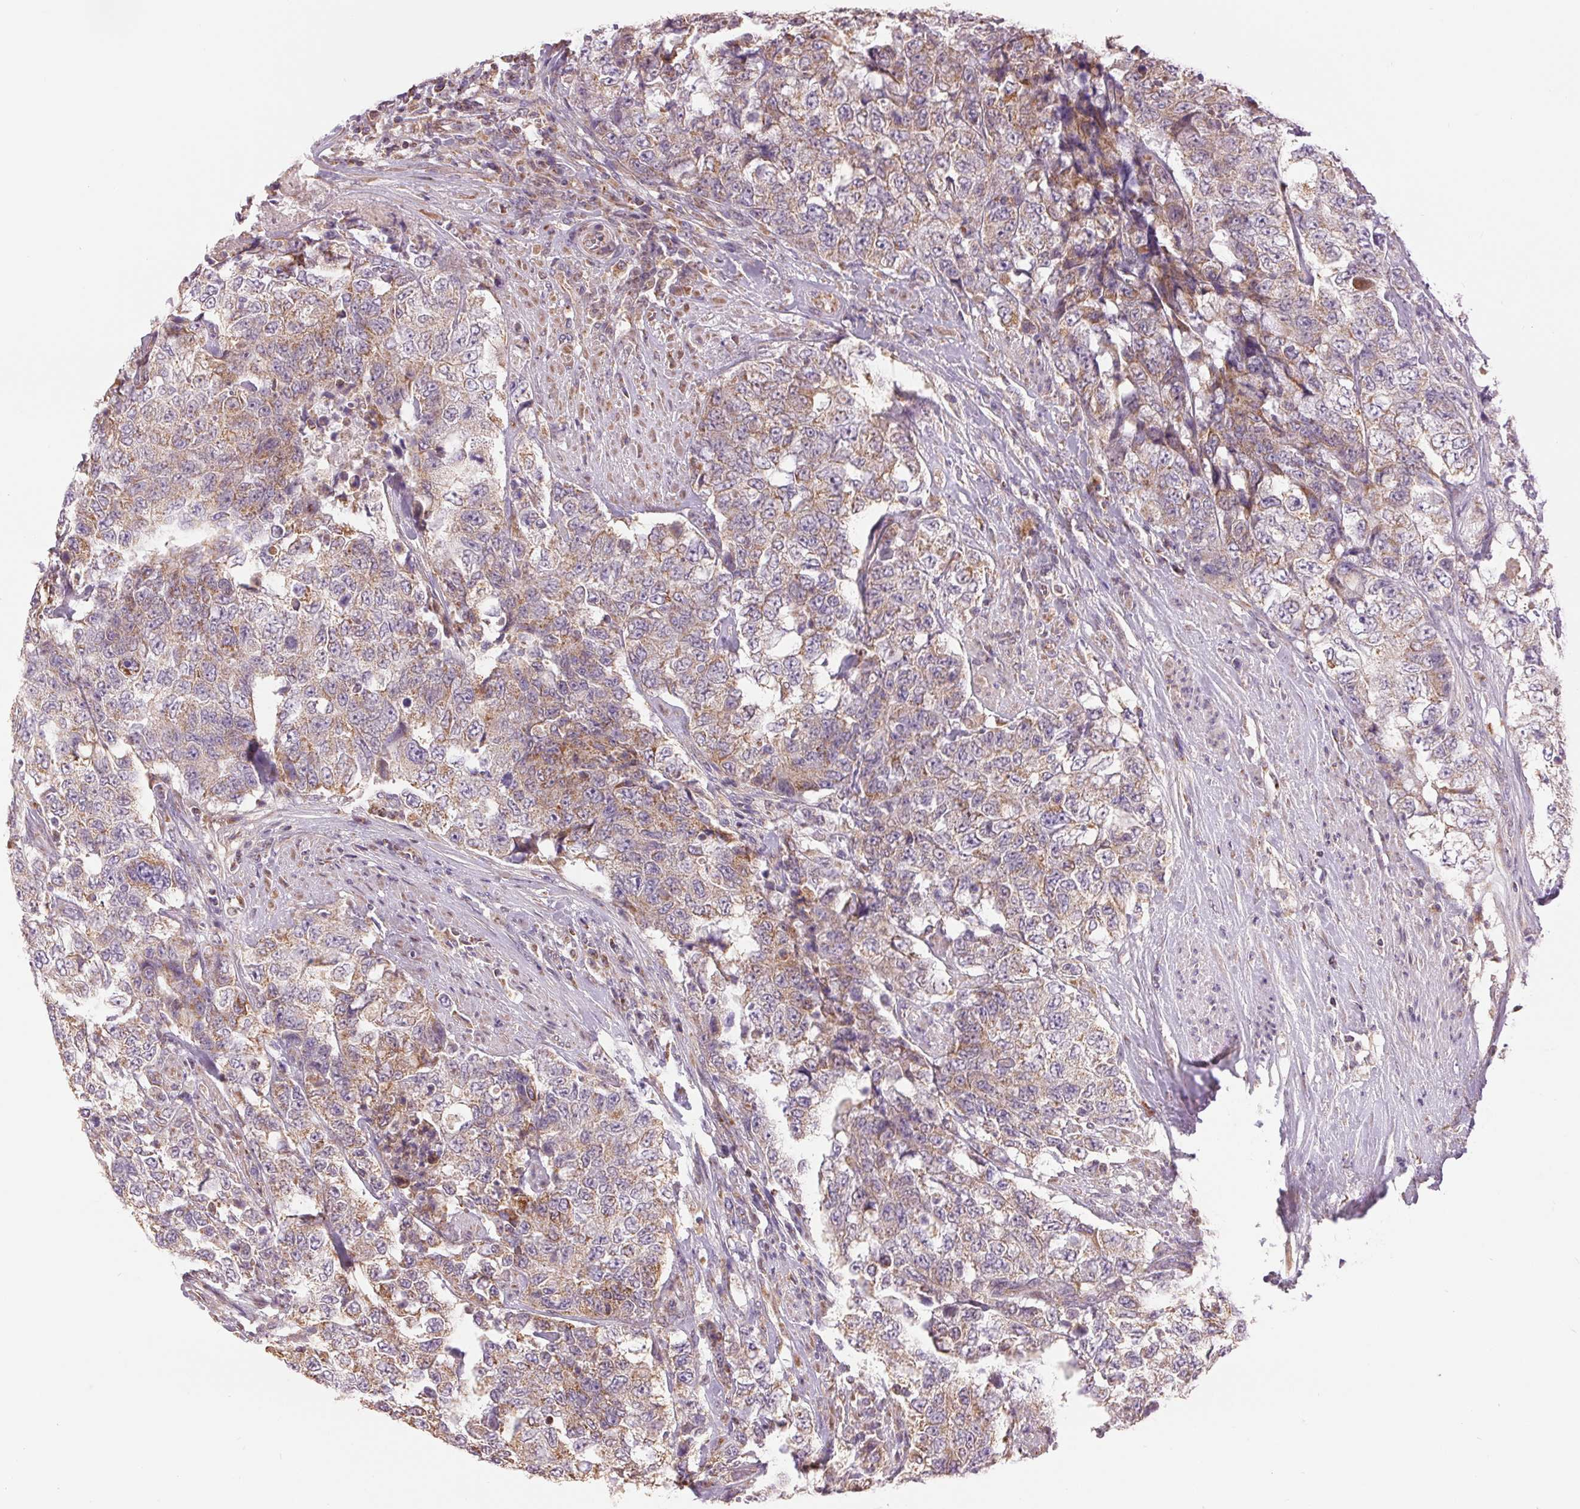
{"staining": {"intensity": "weak", "quantity": "25%-75%", "location": "cytoplasmic/membranous"}, "tissue": "urothelial cancer", "cell_type": "Tumor cells", "image_type": "cancer", "snomed": [{"axis": "morphology", "description": "Urothelial carcinoma, High grade"}, {"axis": "topography", "description": "Urinary bladder"}], "caption": "A photomicrograph of human high-grade urothelial carcinoma stained for a protein demonstrates weak cytoplasmic/membranous brown staining in tumor cells. The protein of interest is stained brown, and the nuclei are stained in blue (DAB (3,3'-diaminobenzidine) IHC with brightfield microscopy, high magnification).", "gene": "DGUOK", "patient": {"sex": "female", "age": 78}}